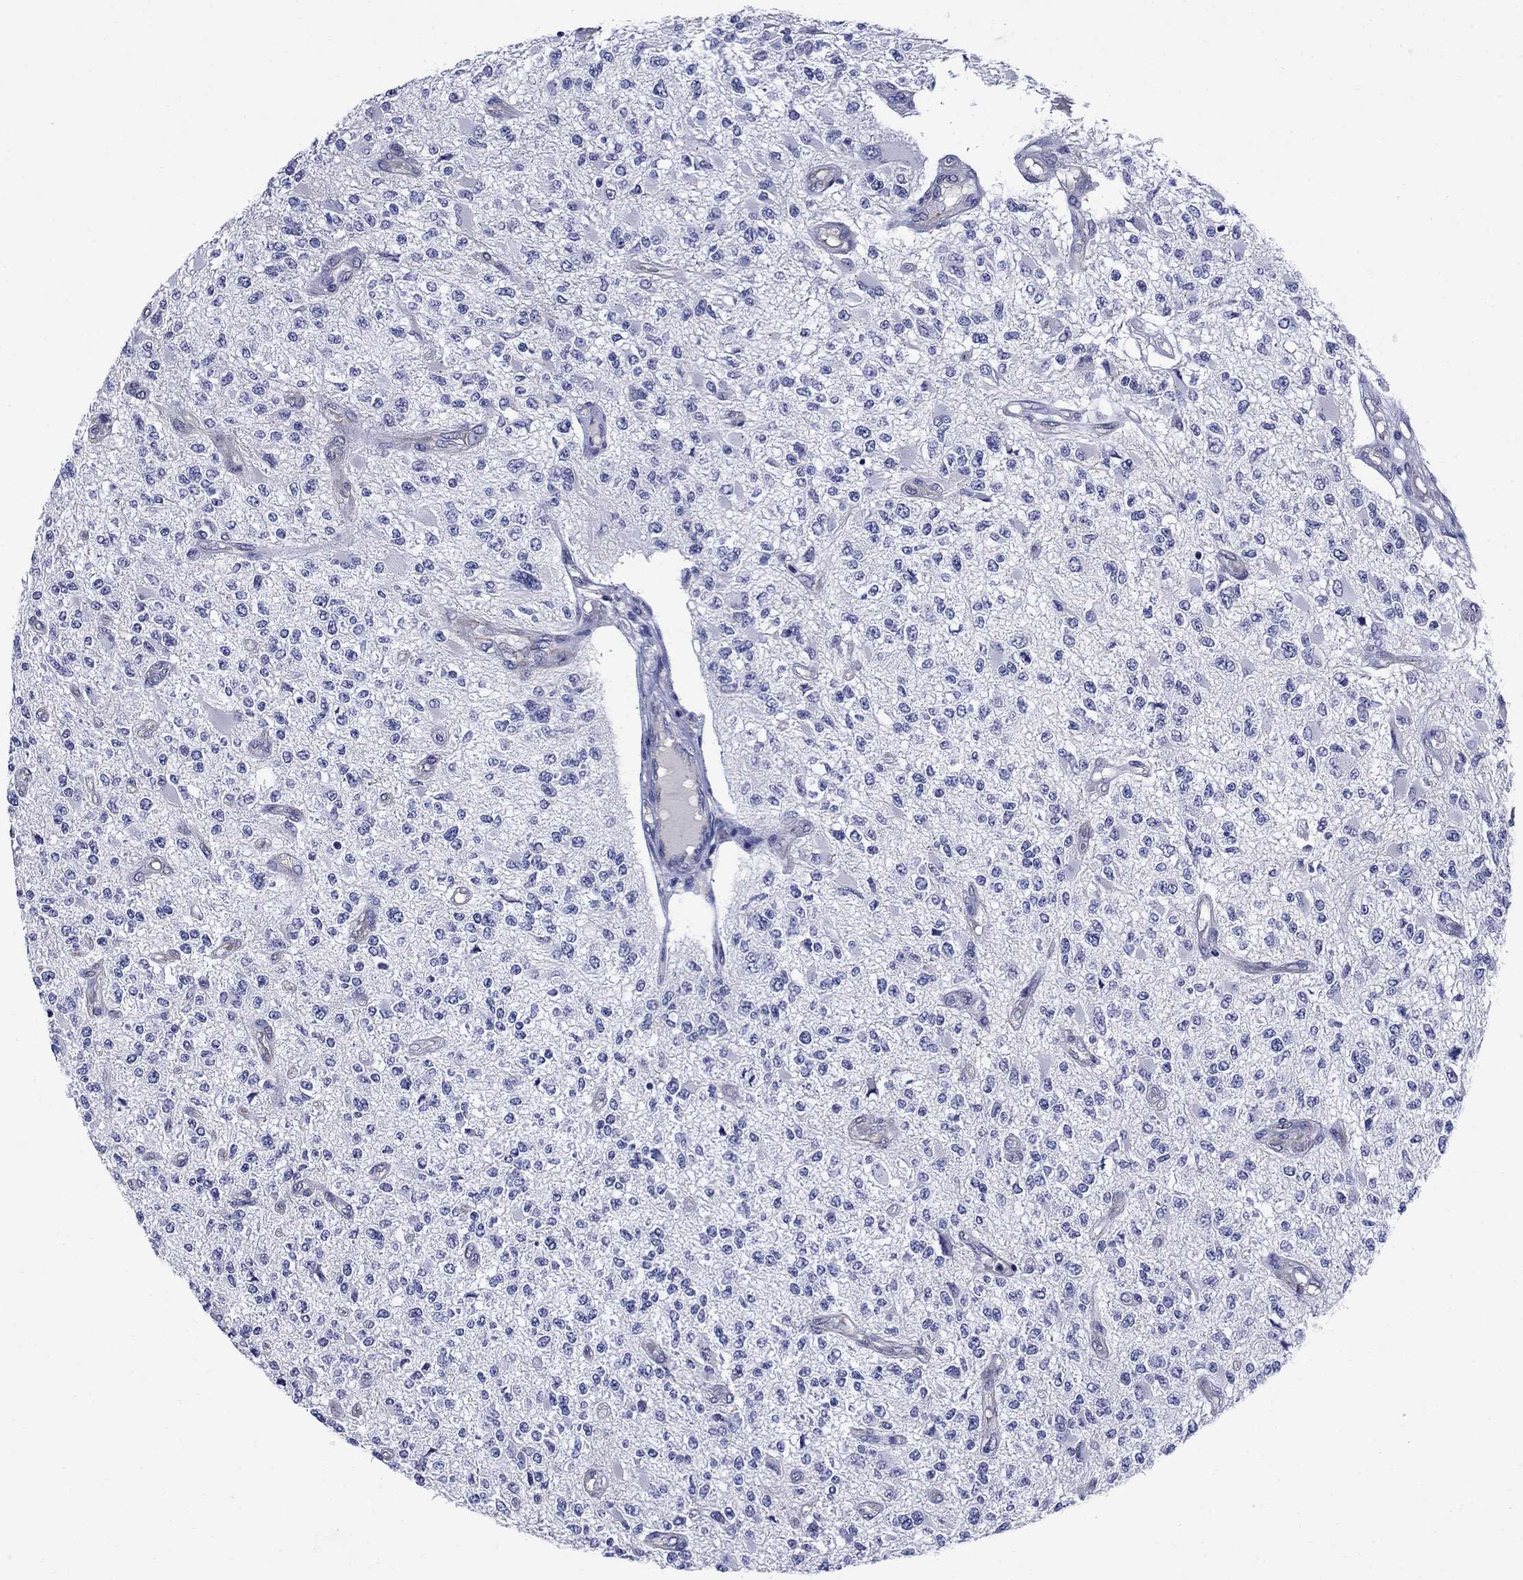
{"staining": {"intensity": "negative", "quantity": "none", "location": "none"}, "tissue": "glioma", "cell_type": "Tumor cells", "image_type": "cancer", "snomed": [{"axis": "morphology", "description": "Glioma, malignant, High grade"}, {"axis": "topography", "description": "Brain"}], "caption": "Immunohistochemistry photomicrograph of neoplastic tissue: glioma stained with DAB displays no significant protein staining in tumor cells. (DAB immunohistochemistry with hematoxylin counter stain).", "gene": "SMCP", "patient": {"sex": "female", "age": 63}}